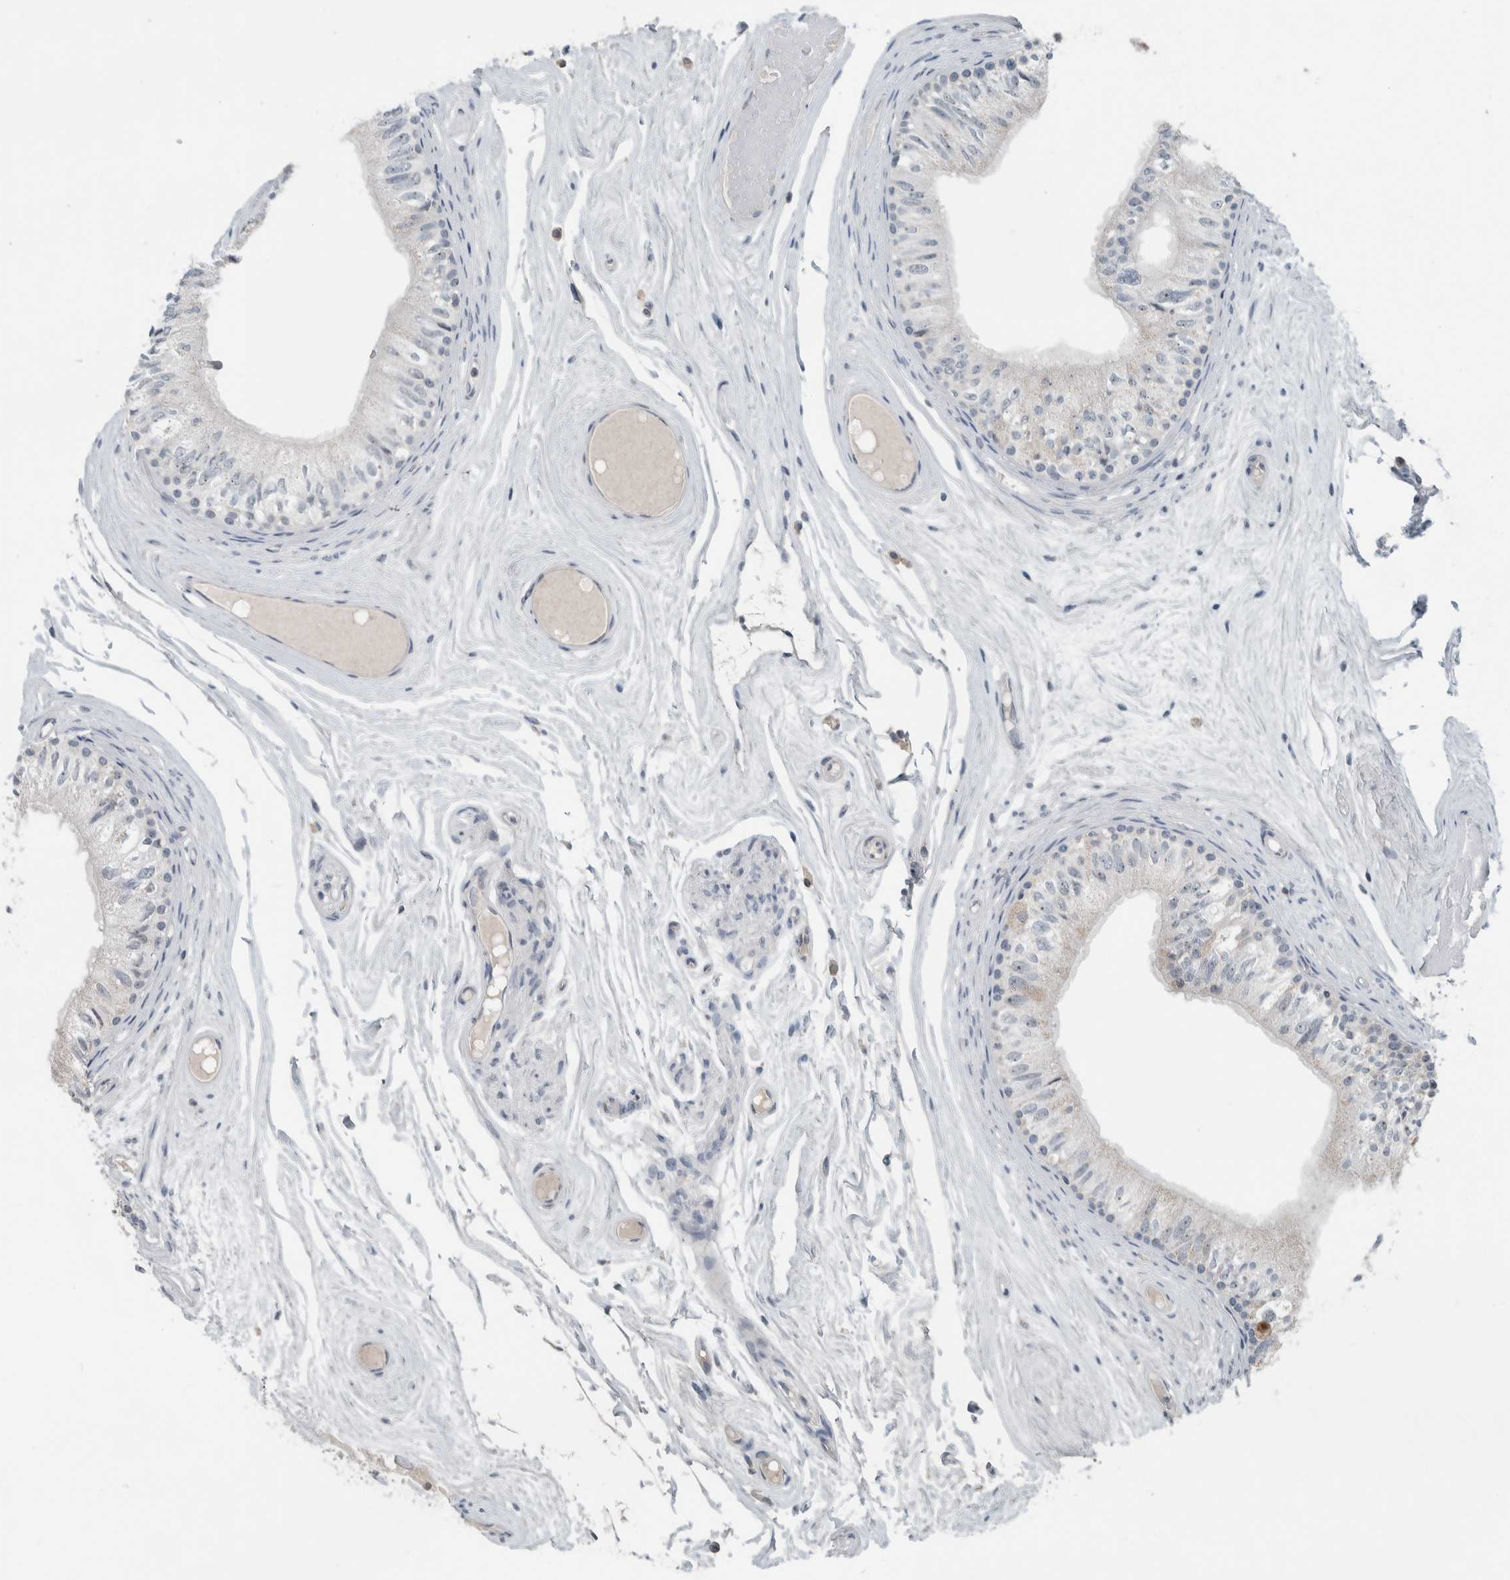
{"staining": {"intensity": "weak", "quantity": "25%-75%", "location": "nuclear"}, "tissue": "epididymis", "cell_type": "Glandular cells", "image_type": "normal", "snomed": [{"axis": "morphology", "description": "Normal tissue, NOS"}, {"axis": "topography", "description": "Epididymis"}], "caption": "About 25%-75% of glandular cells in normal human epididymis exhibit weak nuclear protein staining as visualized by brown immunohistochemical staining.", "gene": "RPF1", "patient": {"sex": "male", "age": 79}}